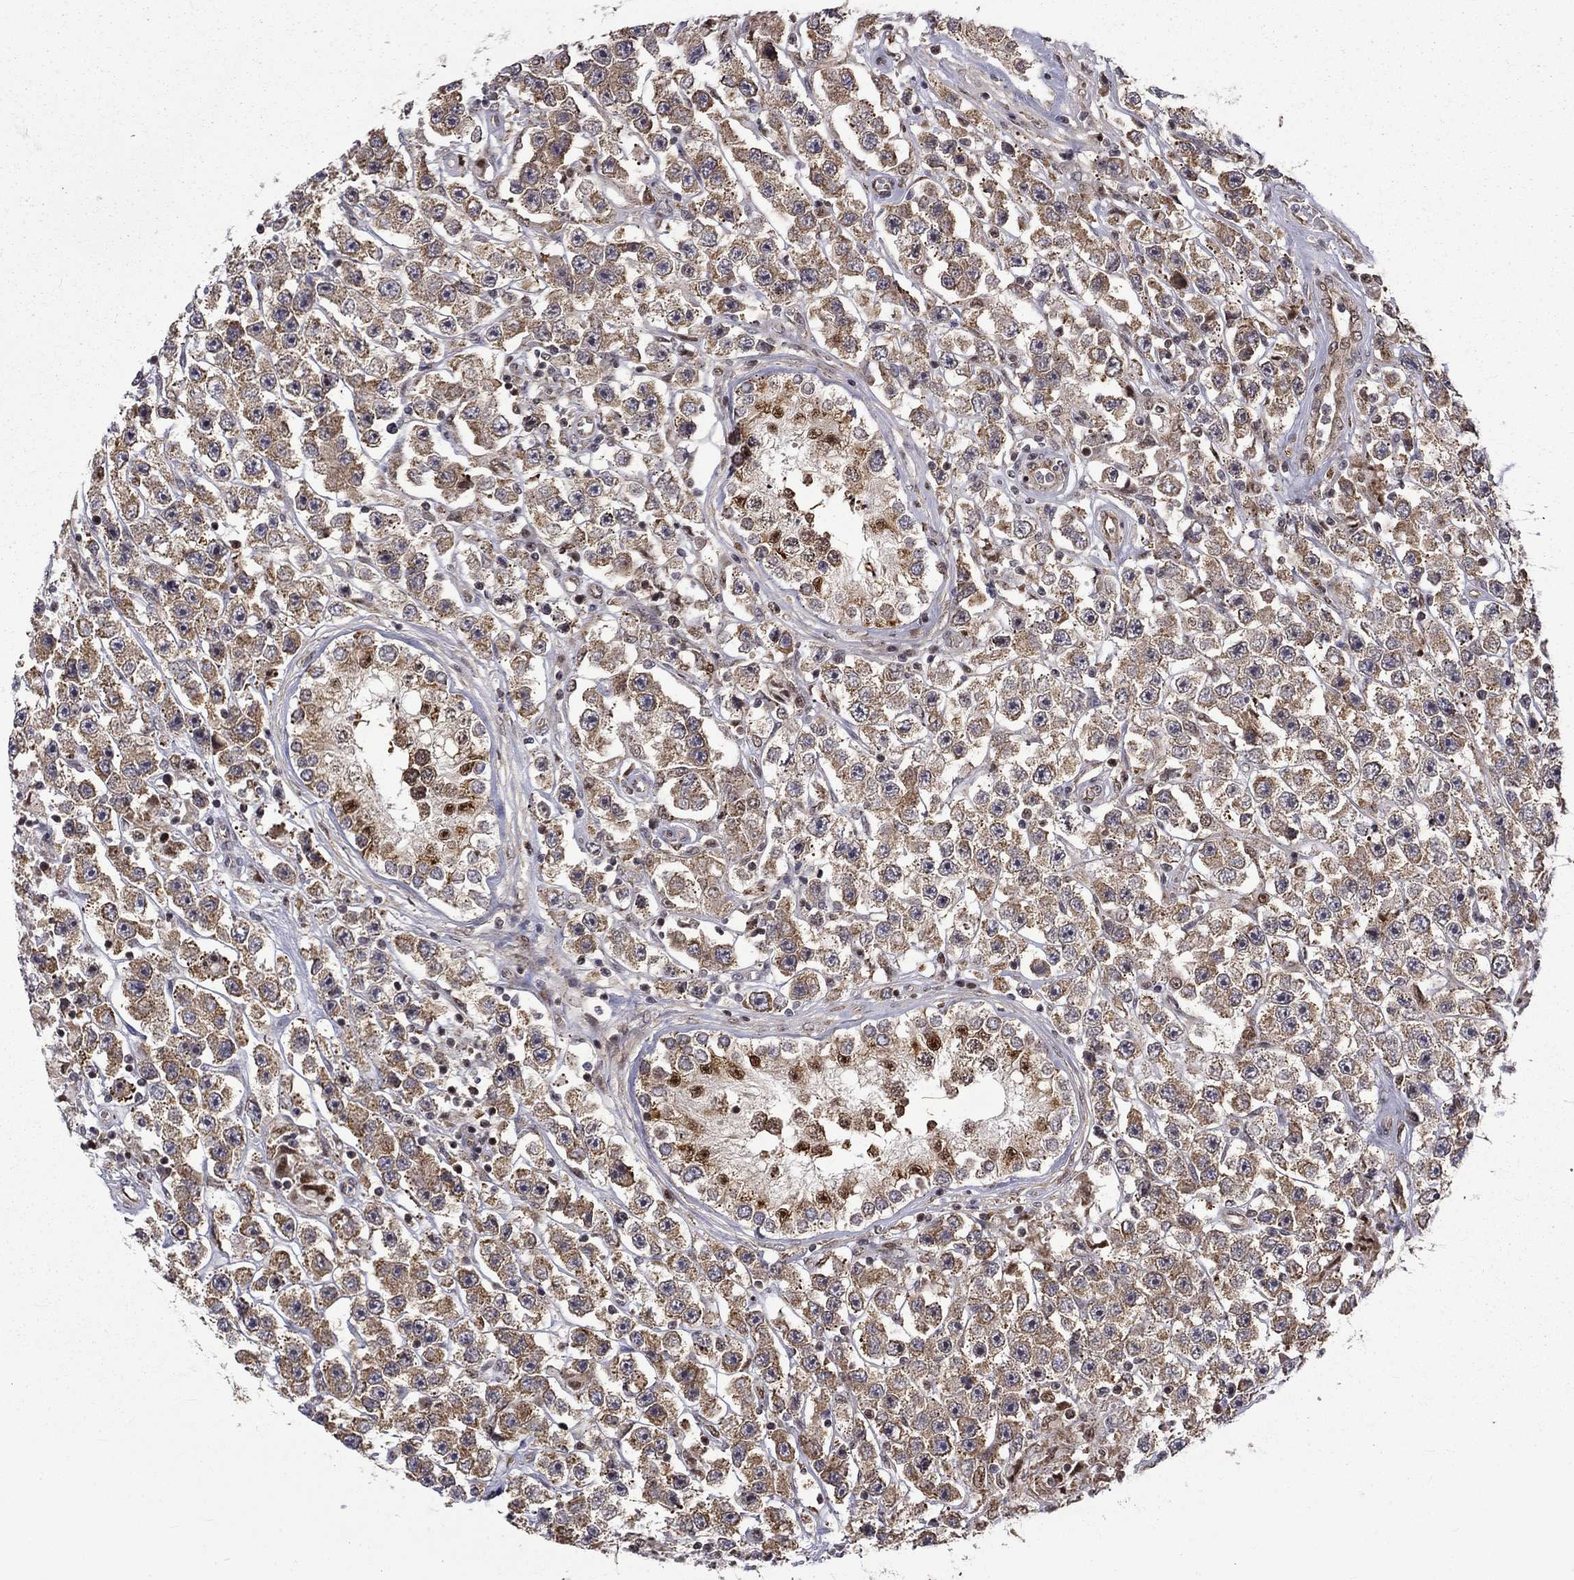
{"staining": {"intensity": "moderate", "quantity": ">75%", "location": "cytoplasmic/membranous"}, "tissue": "testis cancer", "cell_type": "Tumor cells", "image_type": "cancer", "snomed": [{"axis": "morphology", "description": "Seminoma, NOS"}, {"axis": "topography", "description": "Testis"}], "caption": "A high-resolution histopathology image shows immunohistochemistry staining of testis cancer (seminoma), which demonstrates moderate cytoplasmic/membranous positivity in approximately >75% of tumor cells.", "gene": "KPNA3", "patient": {"sex": "male", "age": 45}}